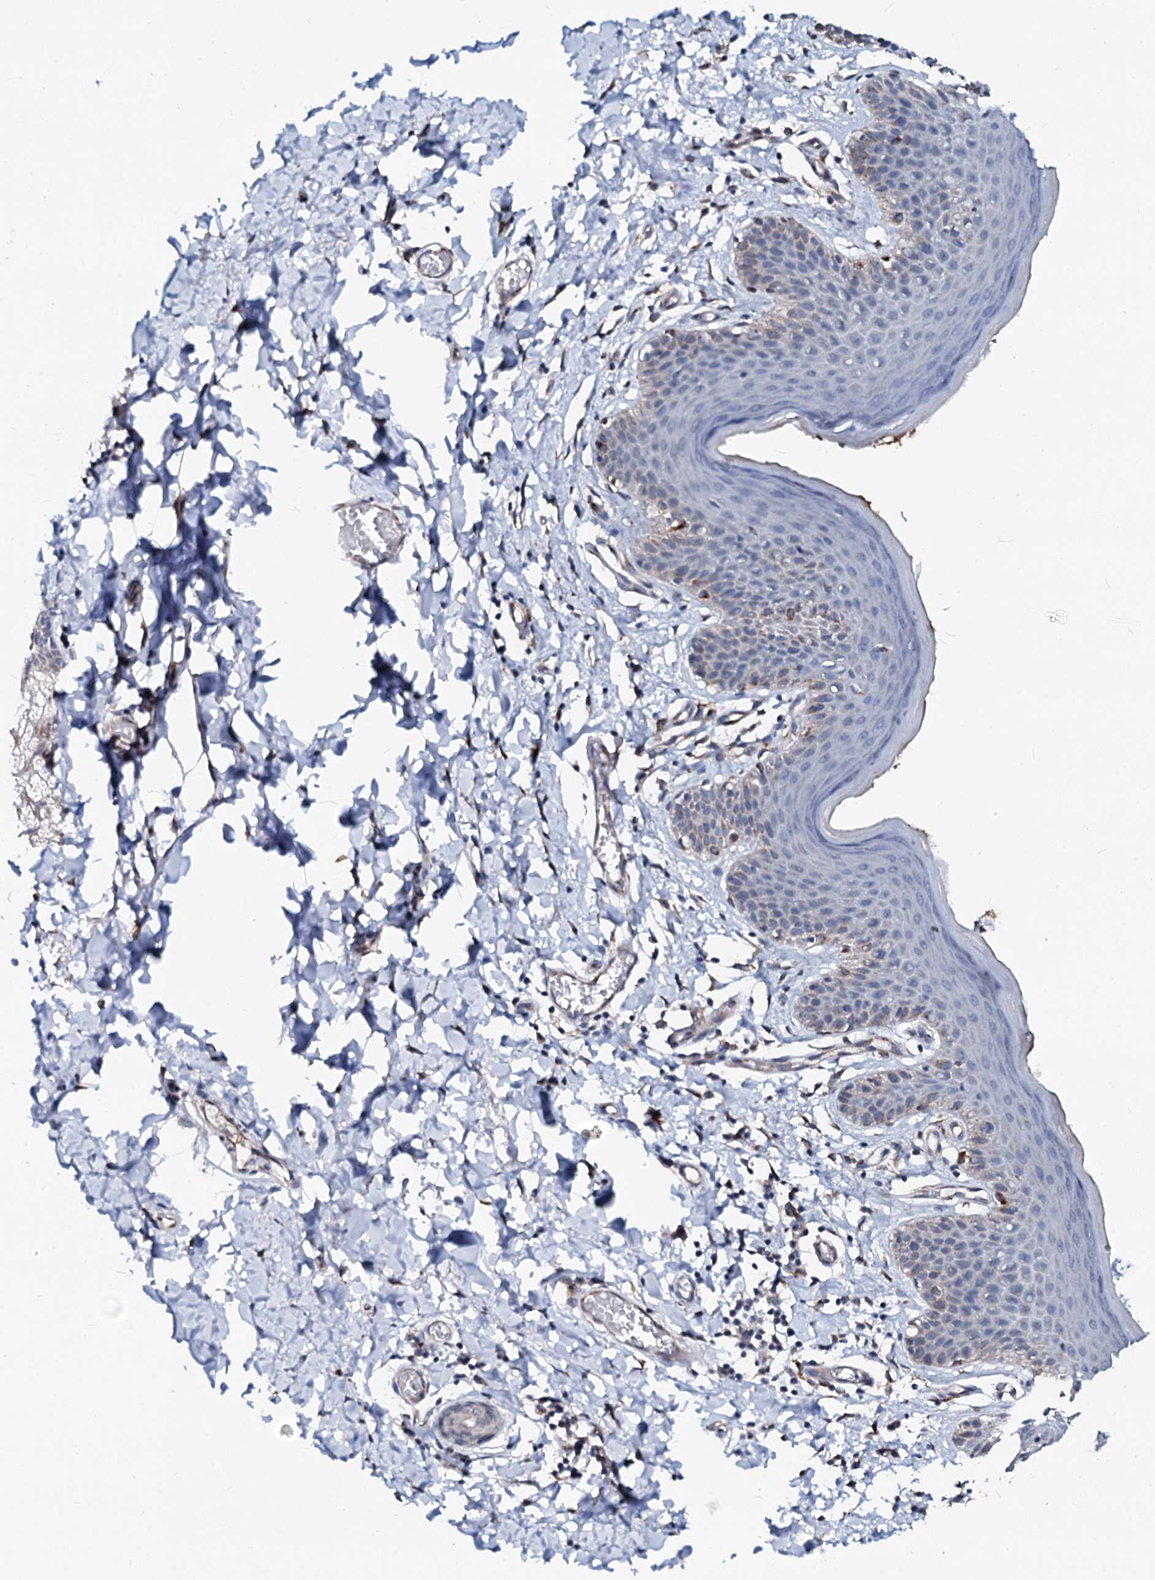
{"staining": {"intensity": "moderate", "quantity": "<25%", "location": "cytoplasmic/membranous"}, "tissue": "skin", "cell_type": "Epidermal cells", "image_type": "normal", "snomed": [{"axis": "morphology", "description": "Normal tissue, NOS"}, {"axis": "topography", "description": "Vulva"}], "caption": "A micrograph of skin stained for a protein reveals moderate cytoplasmic/membranous brown staining in epidermal cells. (Stains: DAB in brown, nuclei in blue, Microscopy: brightfield microscopy at high magnification).", "gene": "TMCO3", "patient": {"sex": "female", "age": 66}}